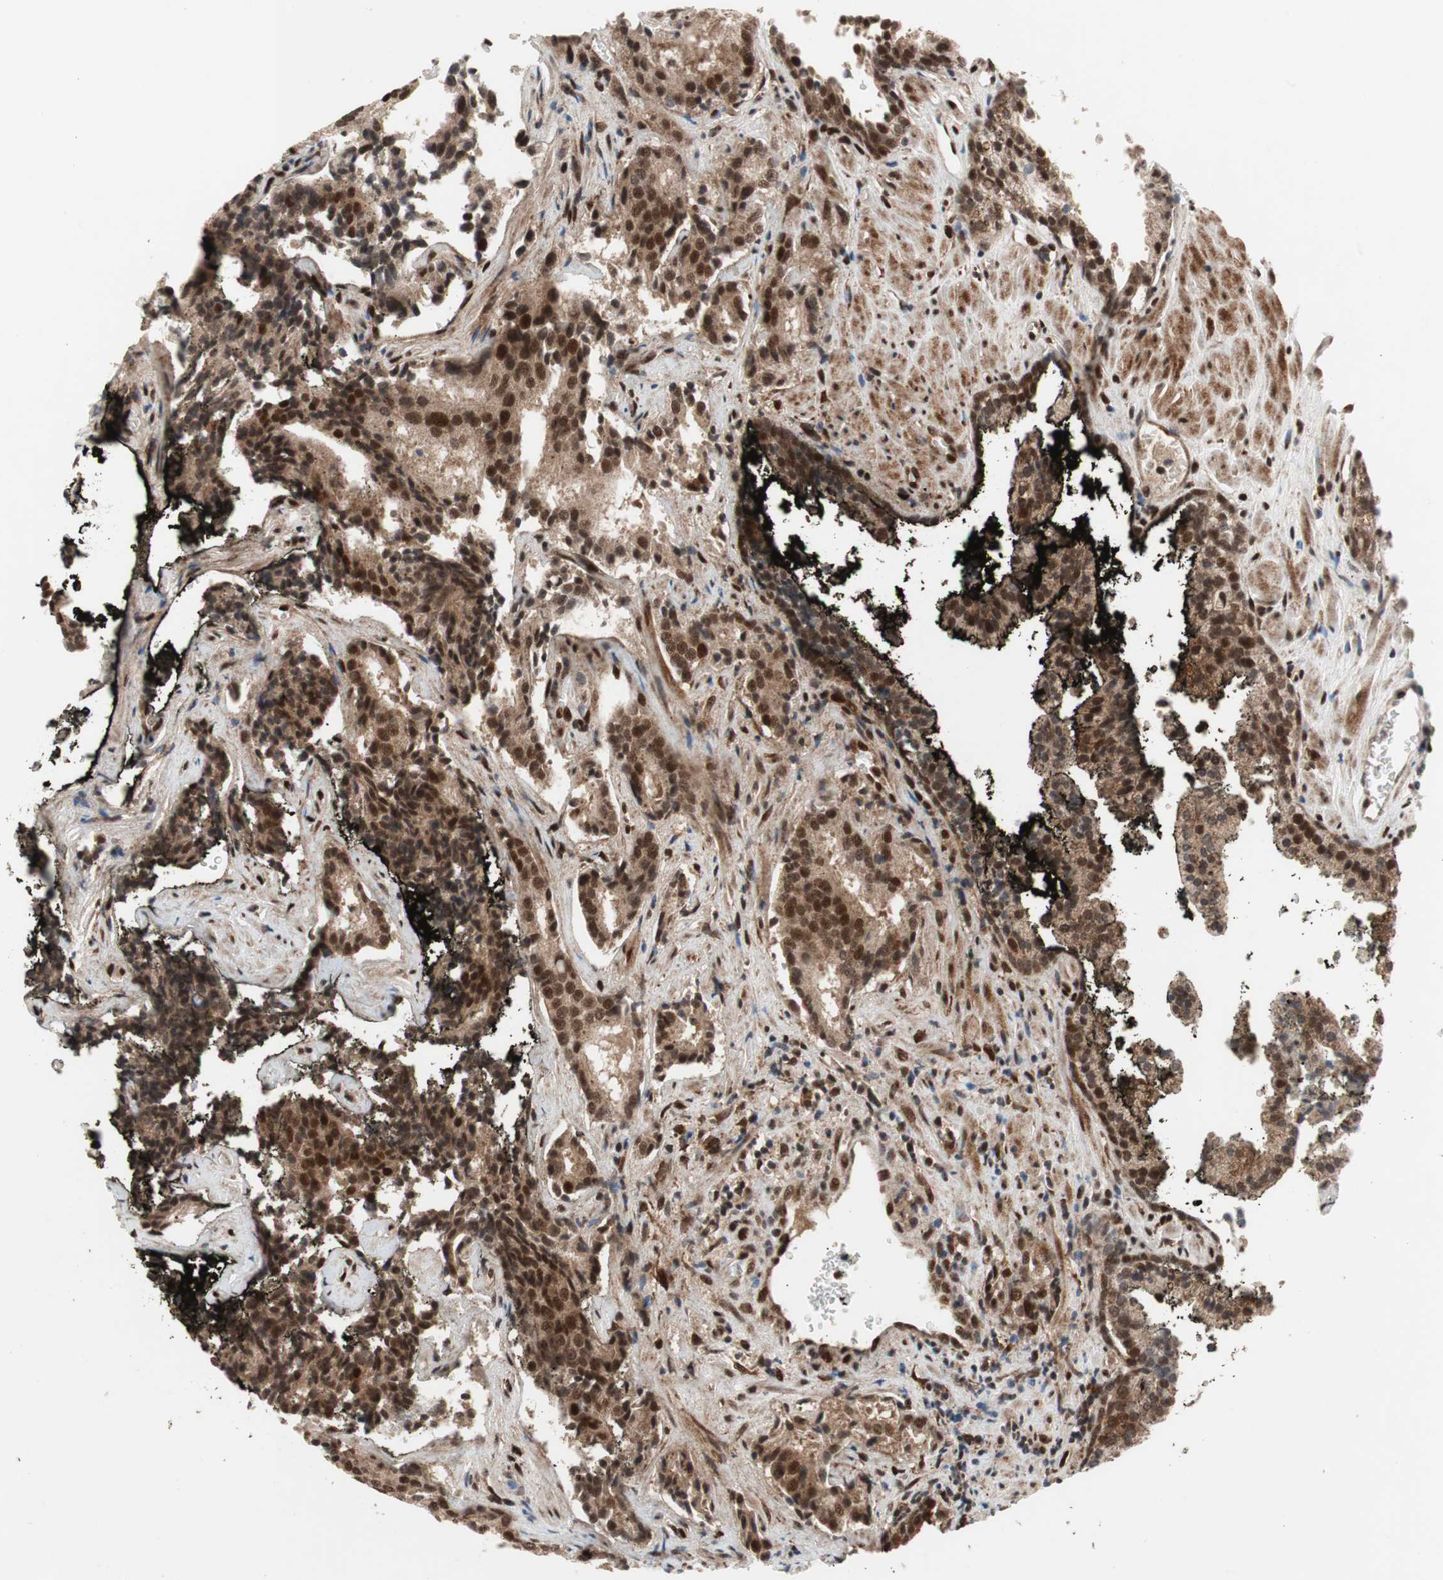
{"staining": {"intensity": "strong", "quantity": ">75%", "location": "cytoplasmic/membranous,nuclear"}, "tissue": "prostate cancer", "cell_type": "Tumor cells", "image_type": "cancer", "snomed": [{"axis": "morphology", "description": "Adenocarcinoma, High grade"}, {"axis": "topography", "description": "Prostate"}], "caption": "Prostate cancer (high-grade adenocarcinoma) tissue reveals strong cytoplasmic/membranous and nuclear expression in about >75% of tumor cells, visualized by immunohistochemistry.", "gene": "TCF12", "patient": {"sex": "male", "age": 58}}